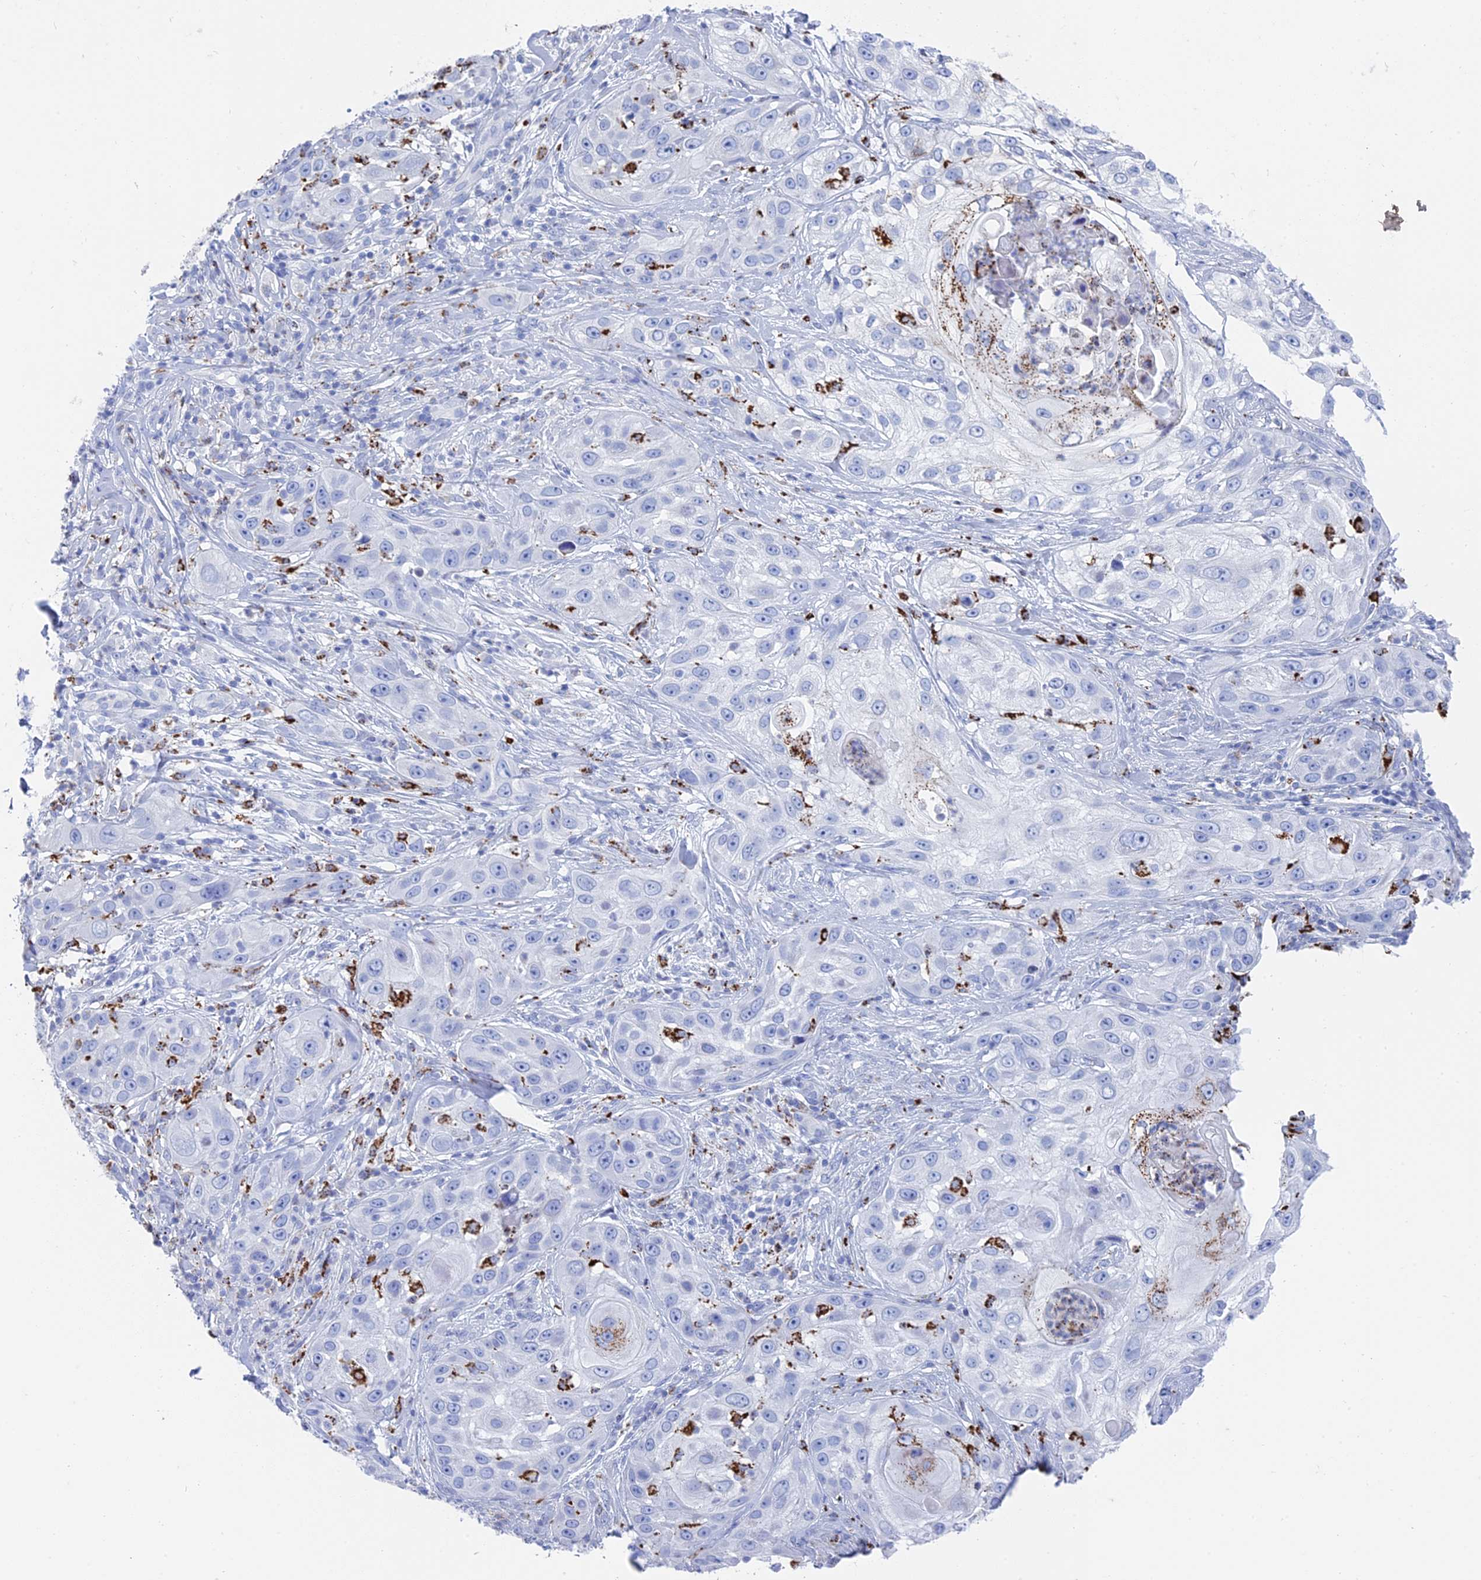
{"staining": {"intensity": "weak", "quantity": "<25%", "location": "cytoplasmic/membranous"}, "tissue": "skin cancer", "cell_type": "Tumor cells", "image_type": "cancer", "snomed": [{"axis": "morphology", "description": "Squamous cell carcinoma, NOS"}, {"axis": "topography", "description": "Skin"}], "caption": "Tumor cells show no significant staining in skin cancer (squamous cell carcinoma).", "gene": "ALMS1", "patient": {"sex": "female", "age": 44}}